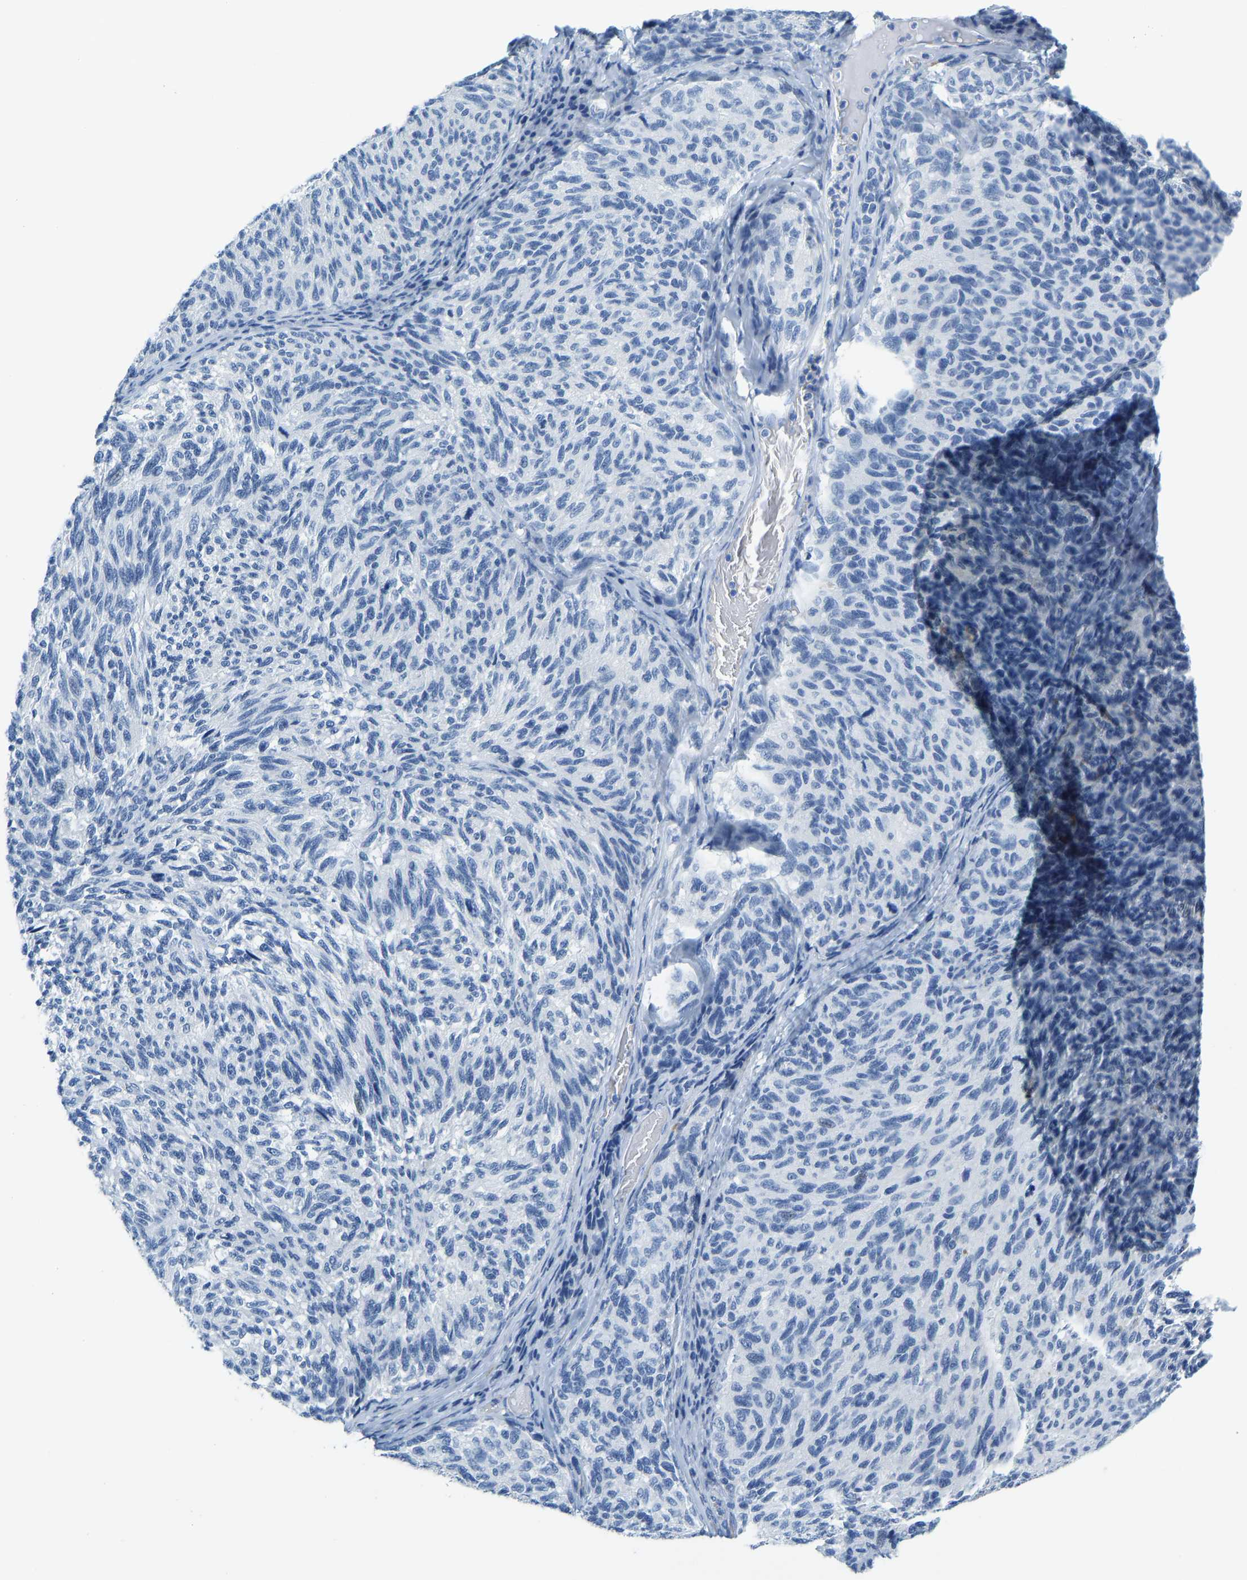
{"staining": {"intensity": "negative", "quantity": "none", "location": "none"}, "tissue": "melanoma", "cell_type": "Tumor cells", "image_type": "cancer", "snomed": [{"axis": "morphology", "description": "Malignant melanoma, NOS"}, {"axis": "topography", "description": "Skin"}], "caption": "Immunohistochemistry micrograph of human melanoma stained for a protein (brown), which demonstrates no expression in tumor cells.", "gene": "SERPINB3", "patient": {"sex": "female", "age": 73}}